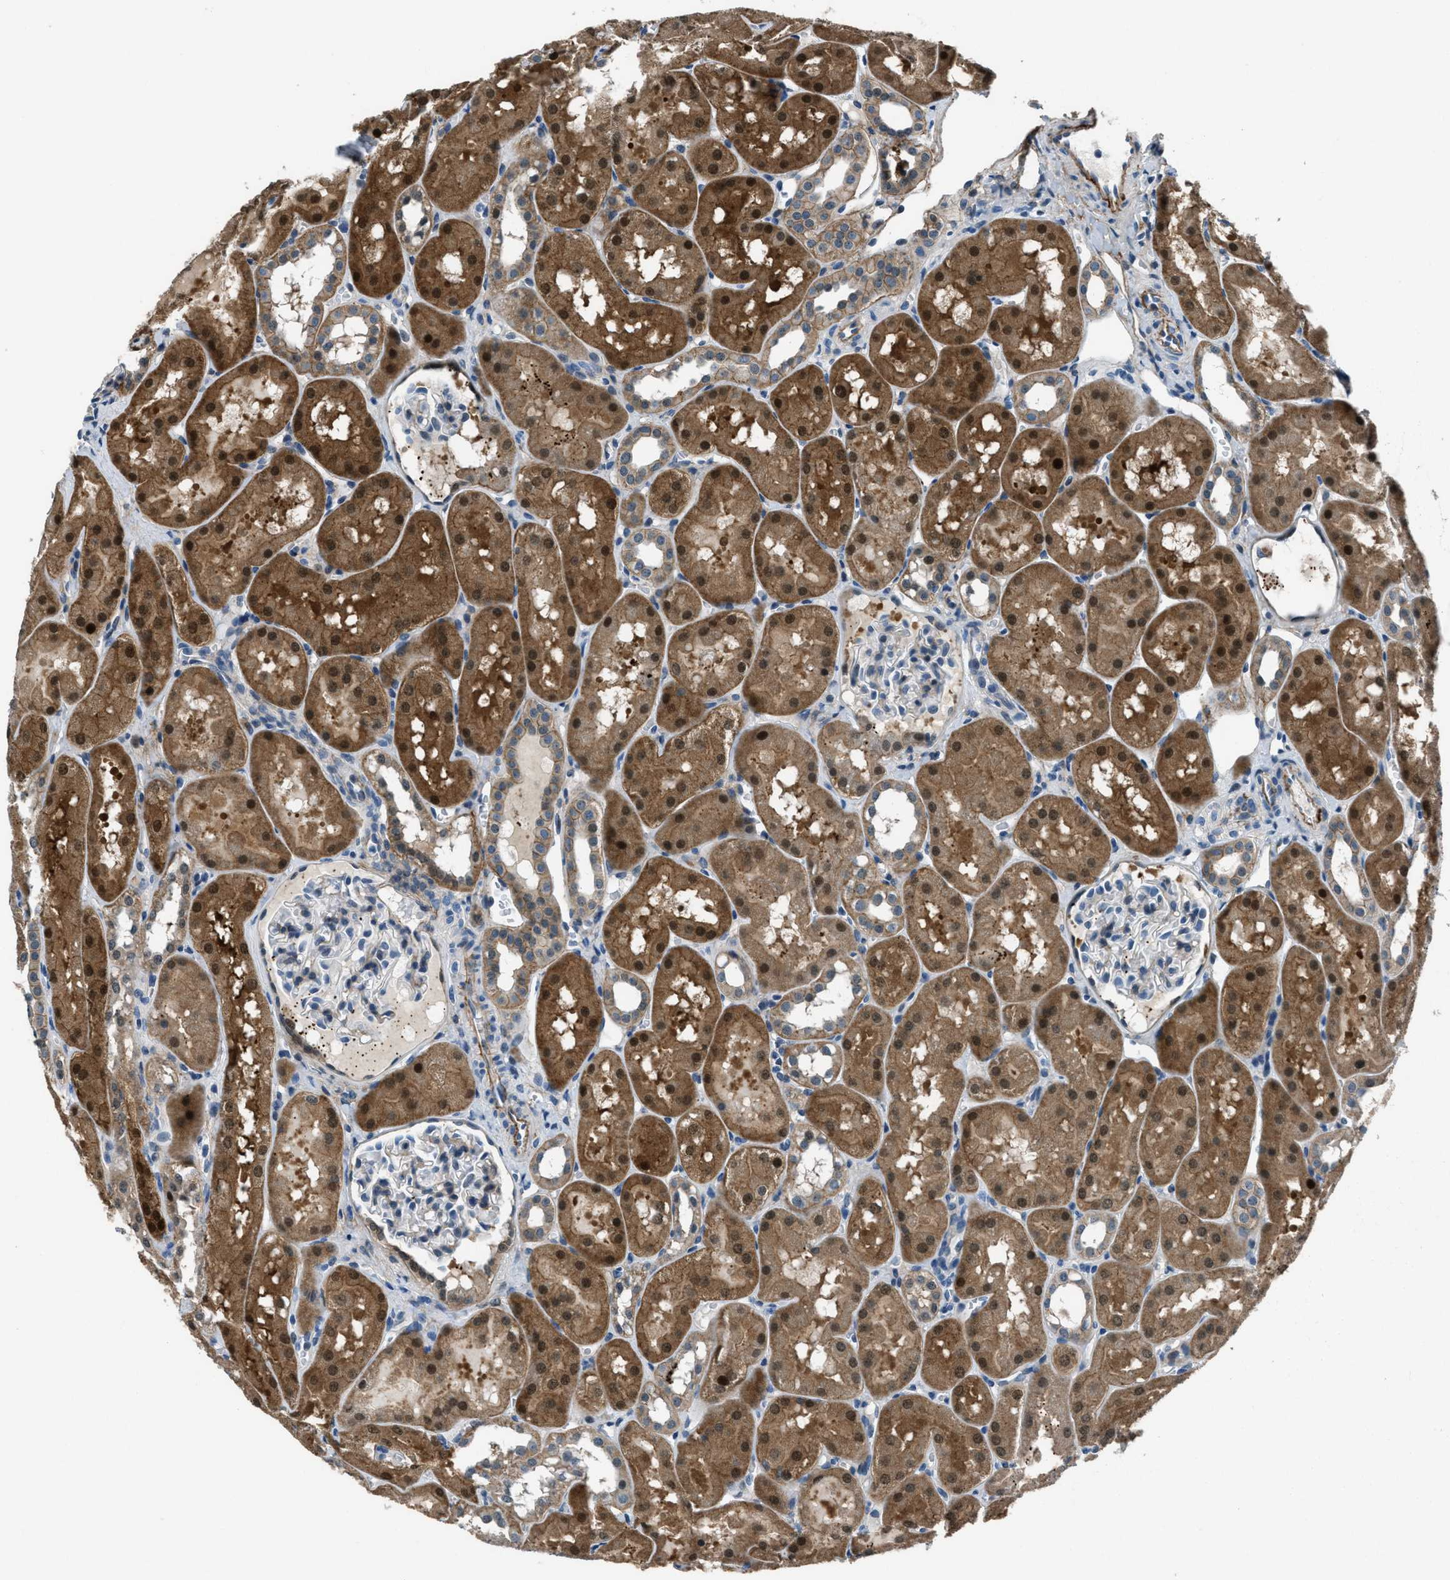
{"staining": {"intensity": "negative", "quantity": "none", "location": "none"}, "tissue": "kidney", "cell_type": "Cells in glomeruli", "image_type": "normal", "snomed": [{"axis": "morphology", "description": "Normal tissue, NOS"}, {"axis": "topography", "description": "Kidney"}, {"axis": "topography", "description": "Urinary bladder"}], "caption": "Immunohistochemistry (IHC) of benign human kidney exhibits no staining in cells in glomeruli. The staining was performed using DAB to visualize the protein expression in brown, while the nuclei were stained in blue with hematoxylin (Magnification: 20x).", "gene": "FBN1", "patient": {"sex": "male", "age": 16}}